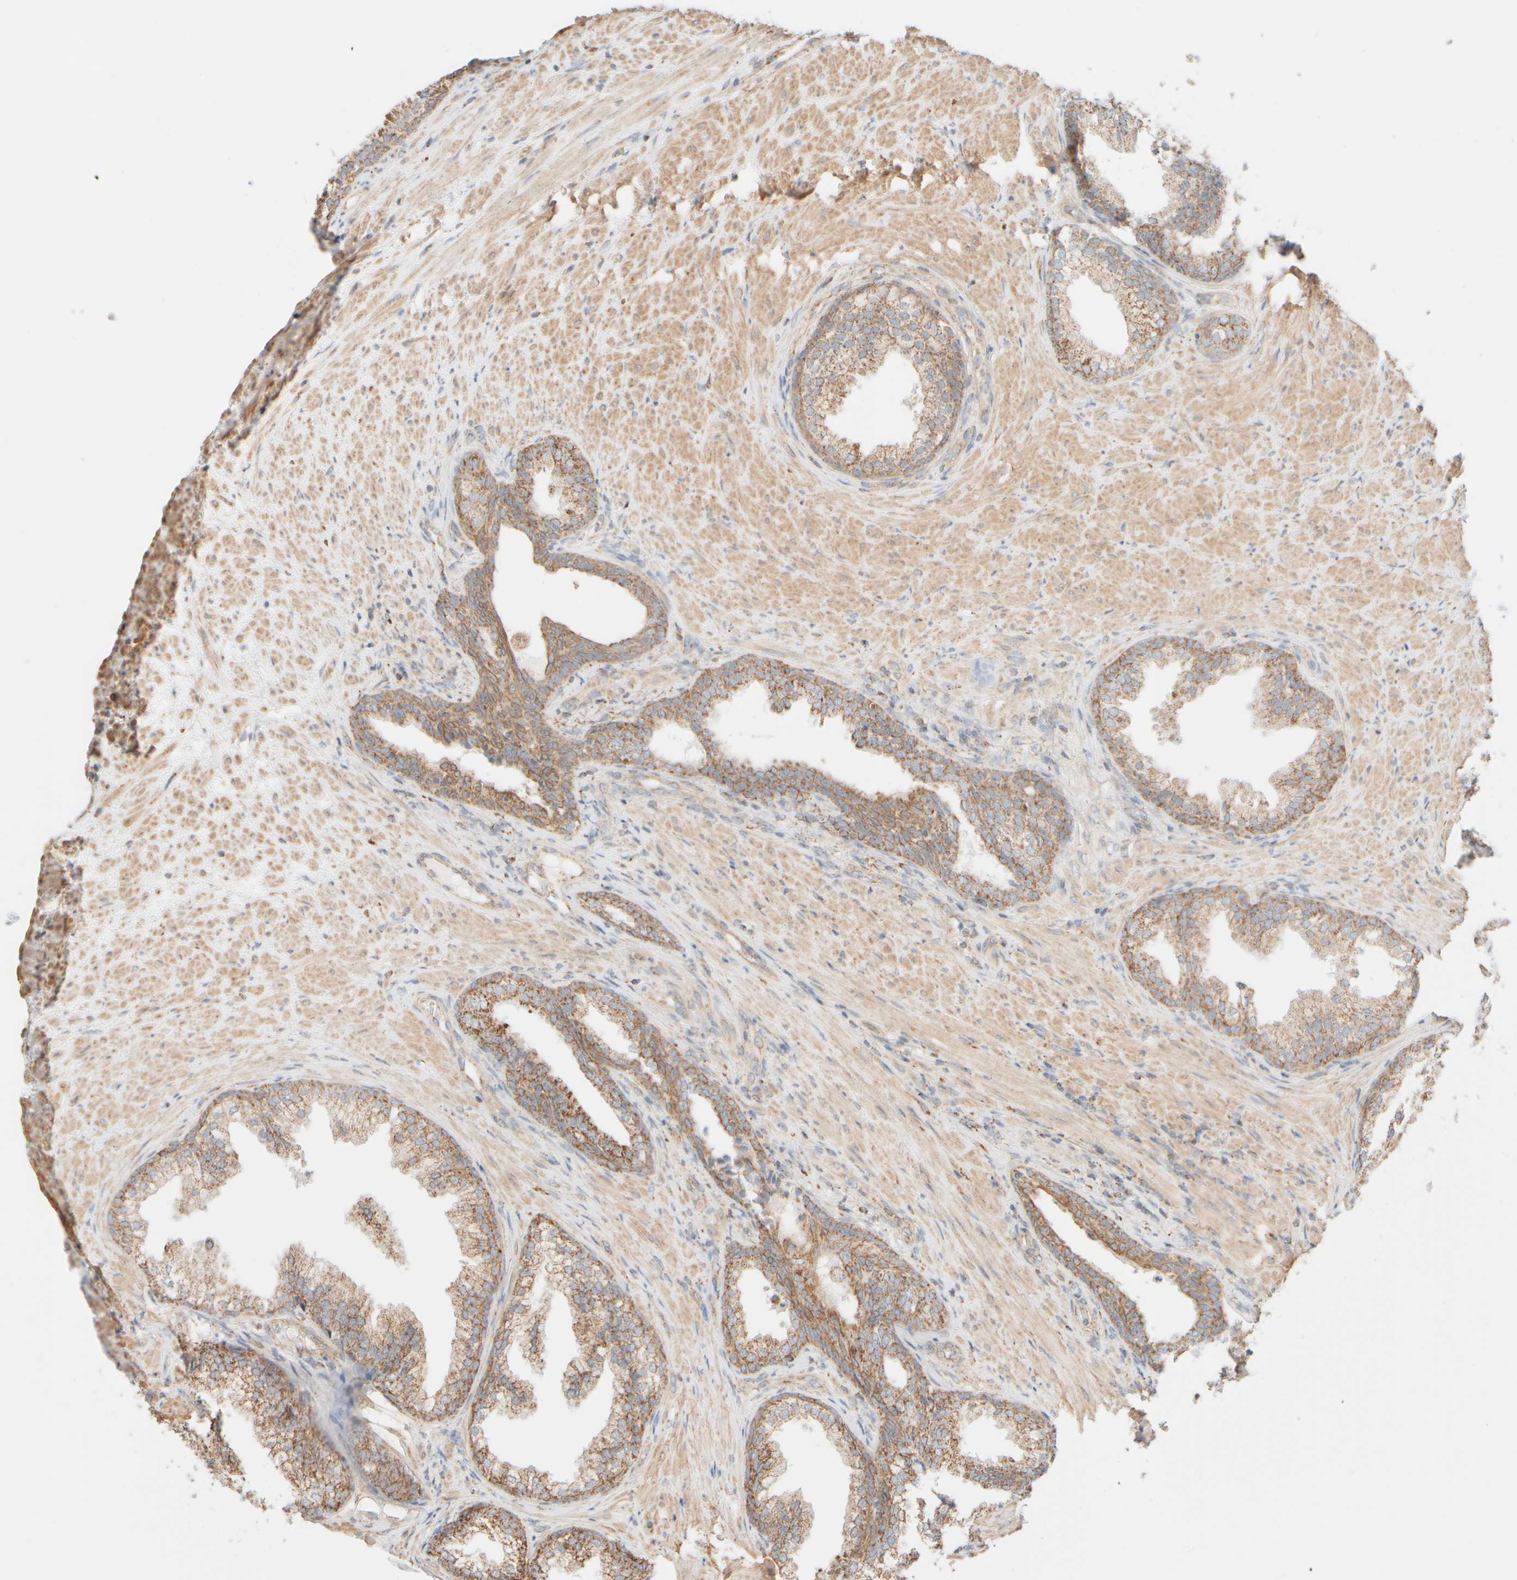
{"staining": {"intensity": "moderate", "quantity": ">75%", "location": "cytoplasmic/membranous"}, "tissue": "prostate", "cell_type": "Glandular cells", "image_type": "normal", "snomed": [{"axis": "morphology", "description": "Normal tissue, NOS"}, {"axis": "topography", "description": "Prostate"}], "caption": "Benign prostate exhibits moderate cytoplasmic/membranous positivity in about >75% of glandular cells, visualized by immunohistochemistry.", "gene": "APBB2", "patient": {"sex": "male", "age": 76}}